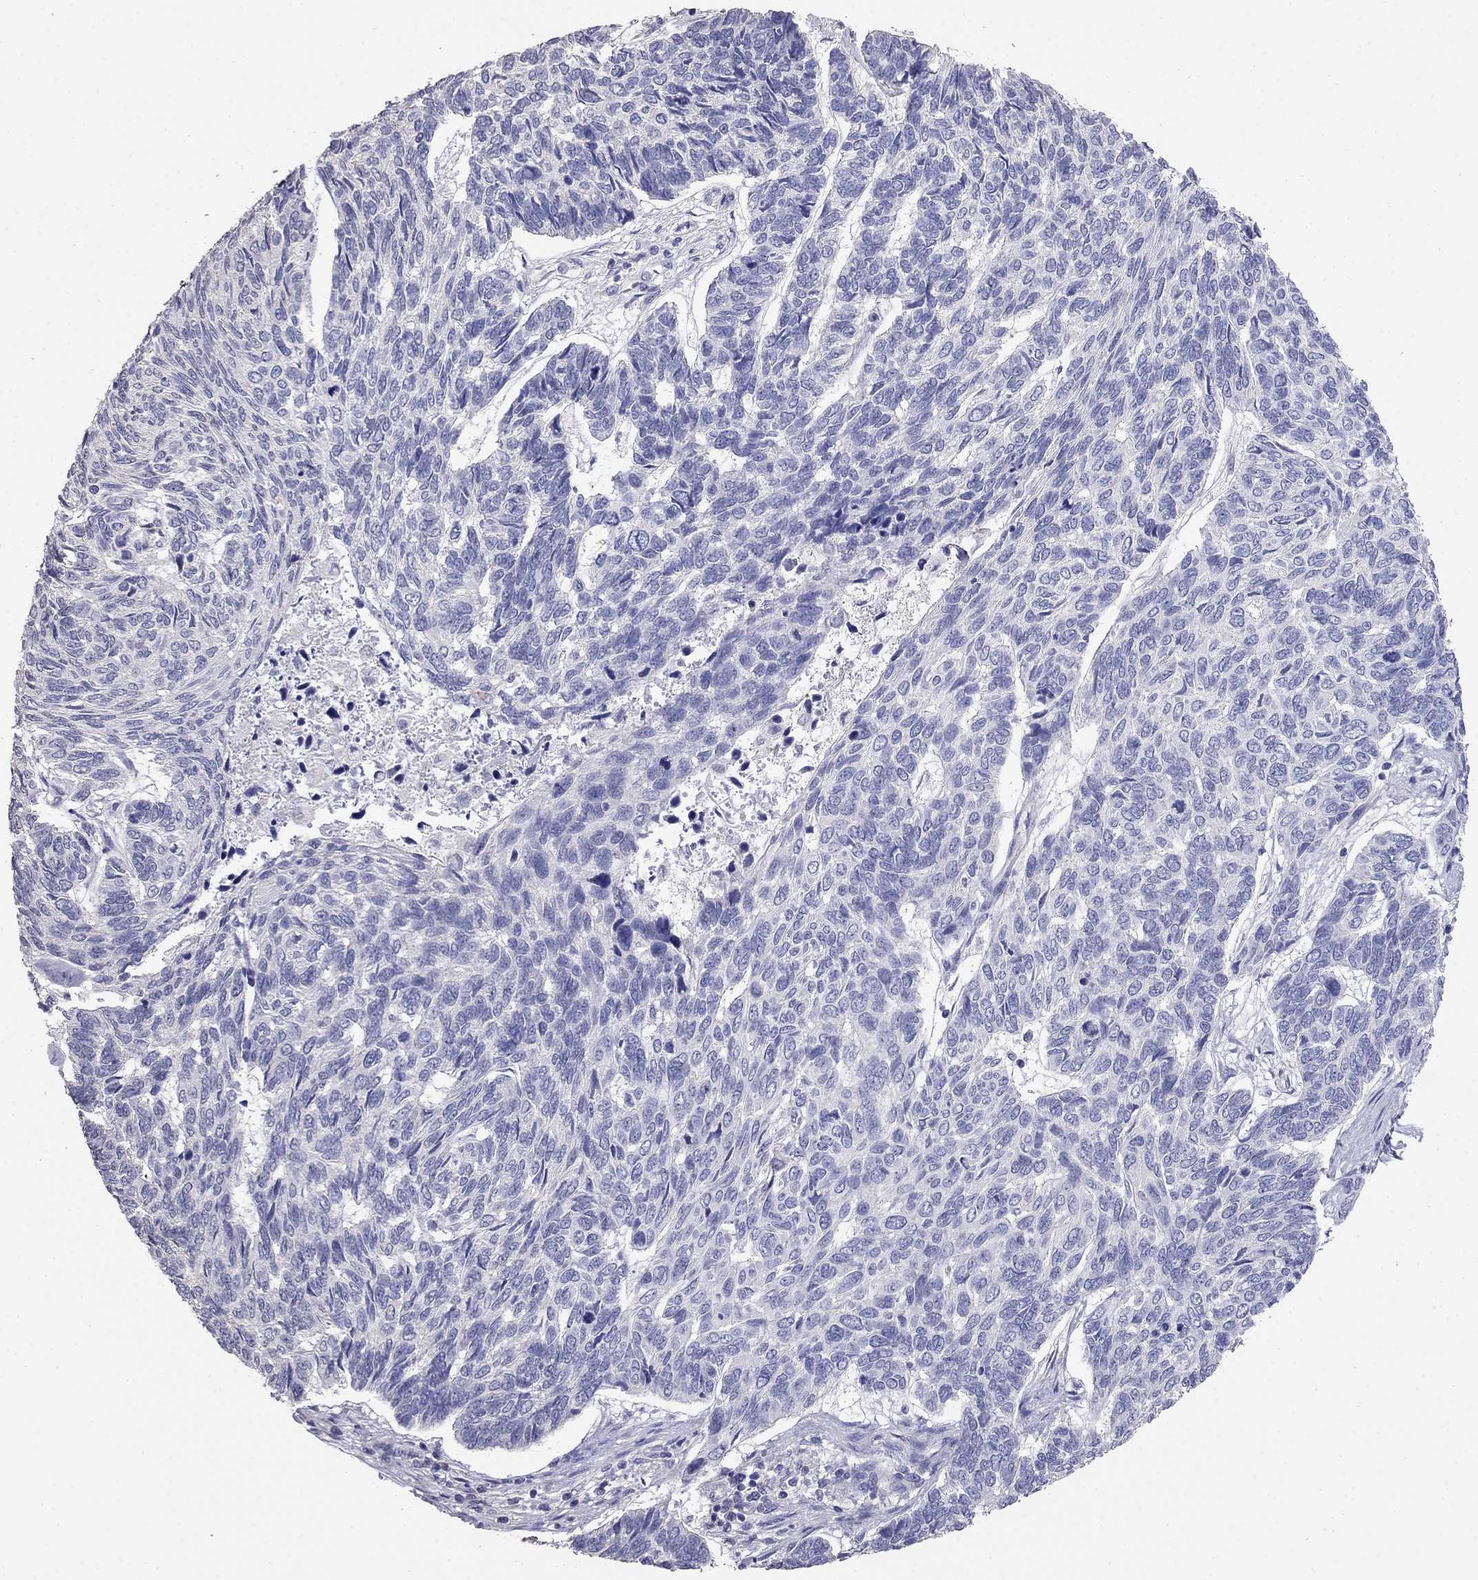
{"staining": {"intensity": "negative", "quantity": "none", "location": "none"}, "tissue": "skin cancer", "cell_type": "Tumor cells", "image_type": "cancer", "snomed": [{"axis": "morphology", "description": "Basal cell carcinoma"}, {"axis": "topography", "description": "Skin"}], "caption": "This is an immunohistochemistry (IHC) image of human skin cancer (basal cell carcinoma). There is no expression in tumor cells.", "gene": "LY6H", "patient": {"sex": "female", "age": 65}}